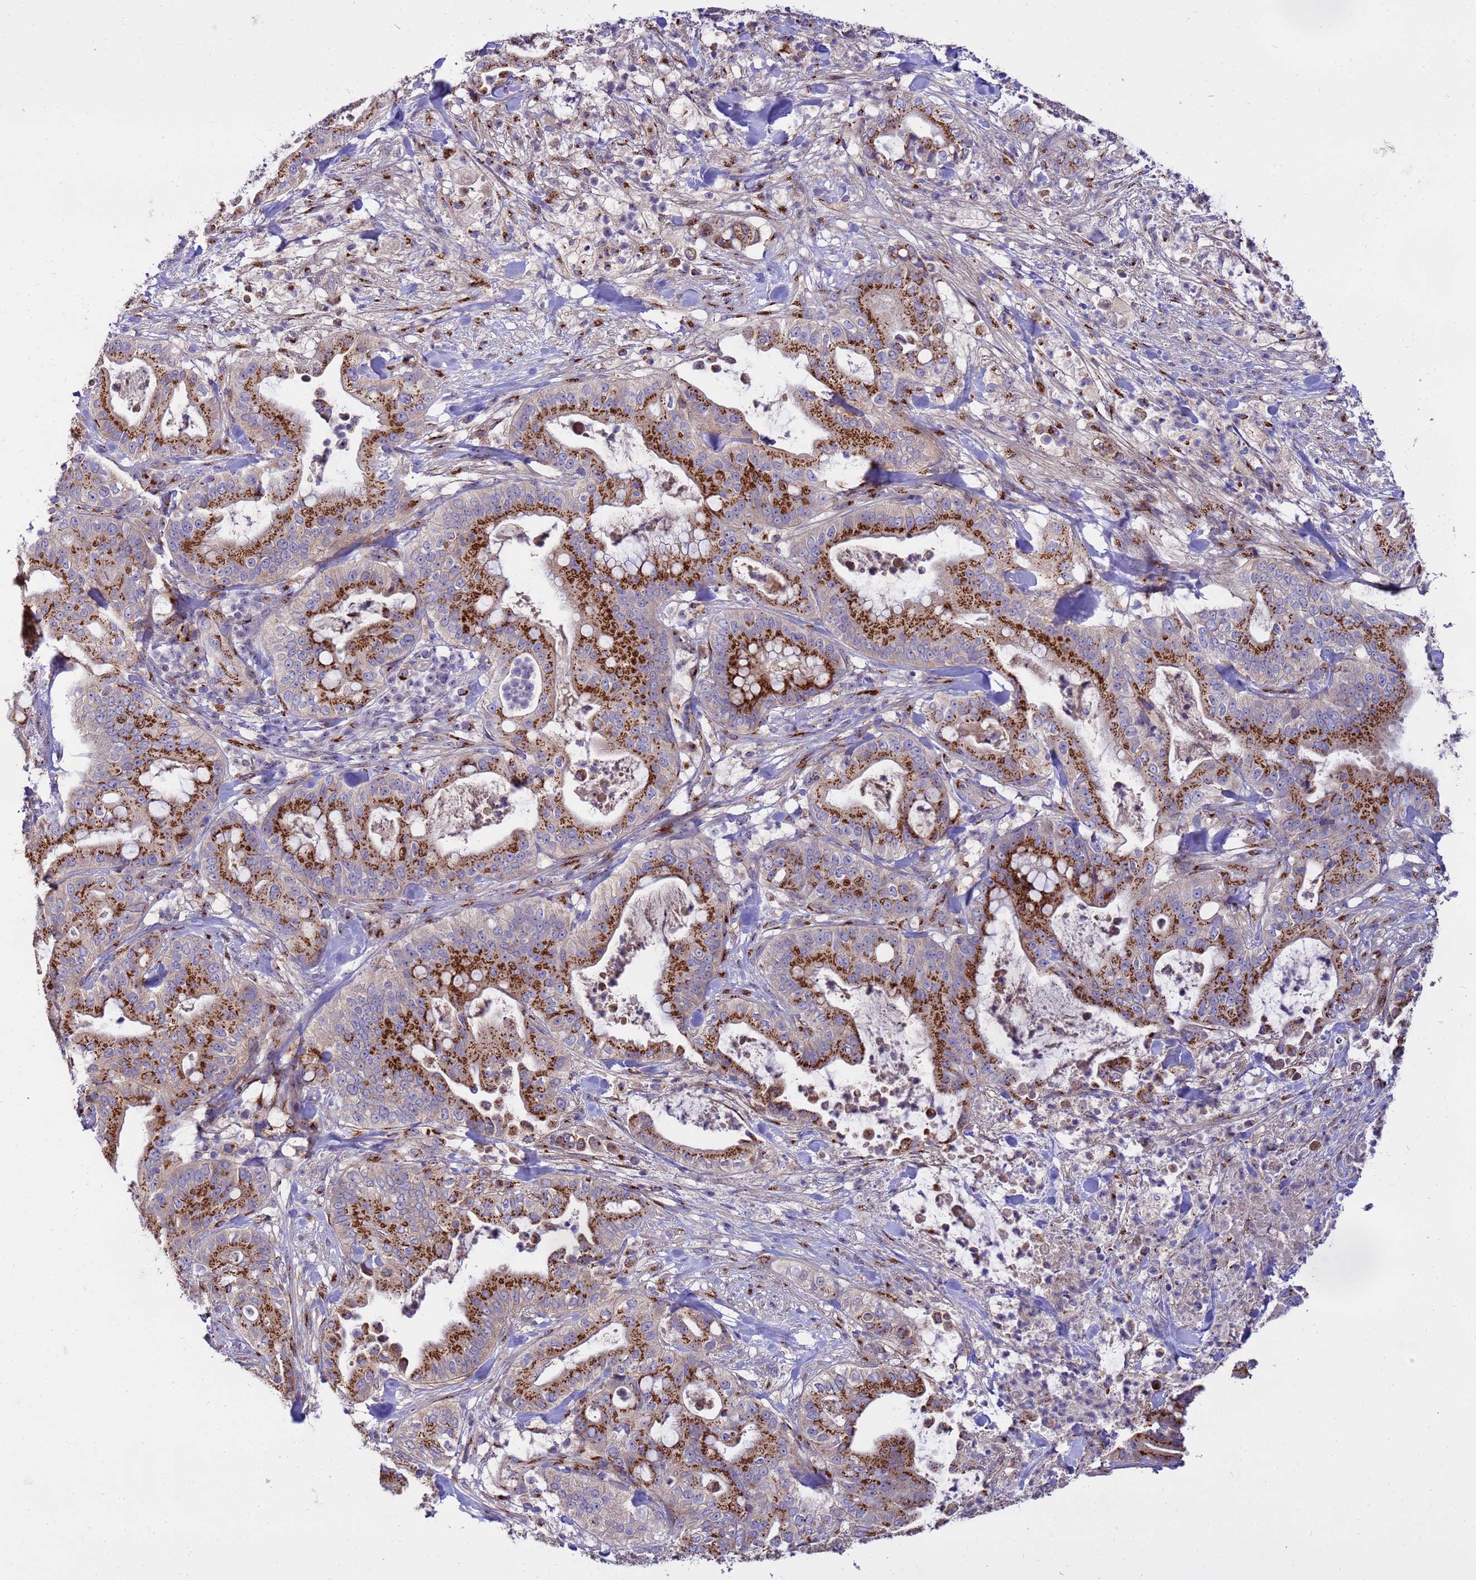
{"staining": {"intensity": "strong", "quantity": ">75%", "location": "cytoplasmic/membranous"}, "tissue": "pancreatic cancer", "cell_type": "Tumor cells", "image_type": "cancer", "snomed": [{"axis": "morphology", "description": "Adenocarcinoma, NOS"}, {"axis": "topography", "description": "Pancreas"}], "caption": "IHC micrograph of neoplastic tissue: human pancreatic cancer stained using IHC exhibits high levels of strong protein expression localized specifically in the cytoplasmic/membranous of tumor cells, appearing as a cytoplasmic/membranous brown color.", "gene": "HPS3", "patient": {"sex": "male", "age": 71}}